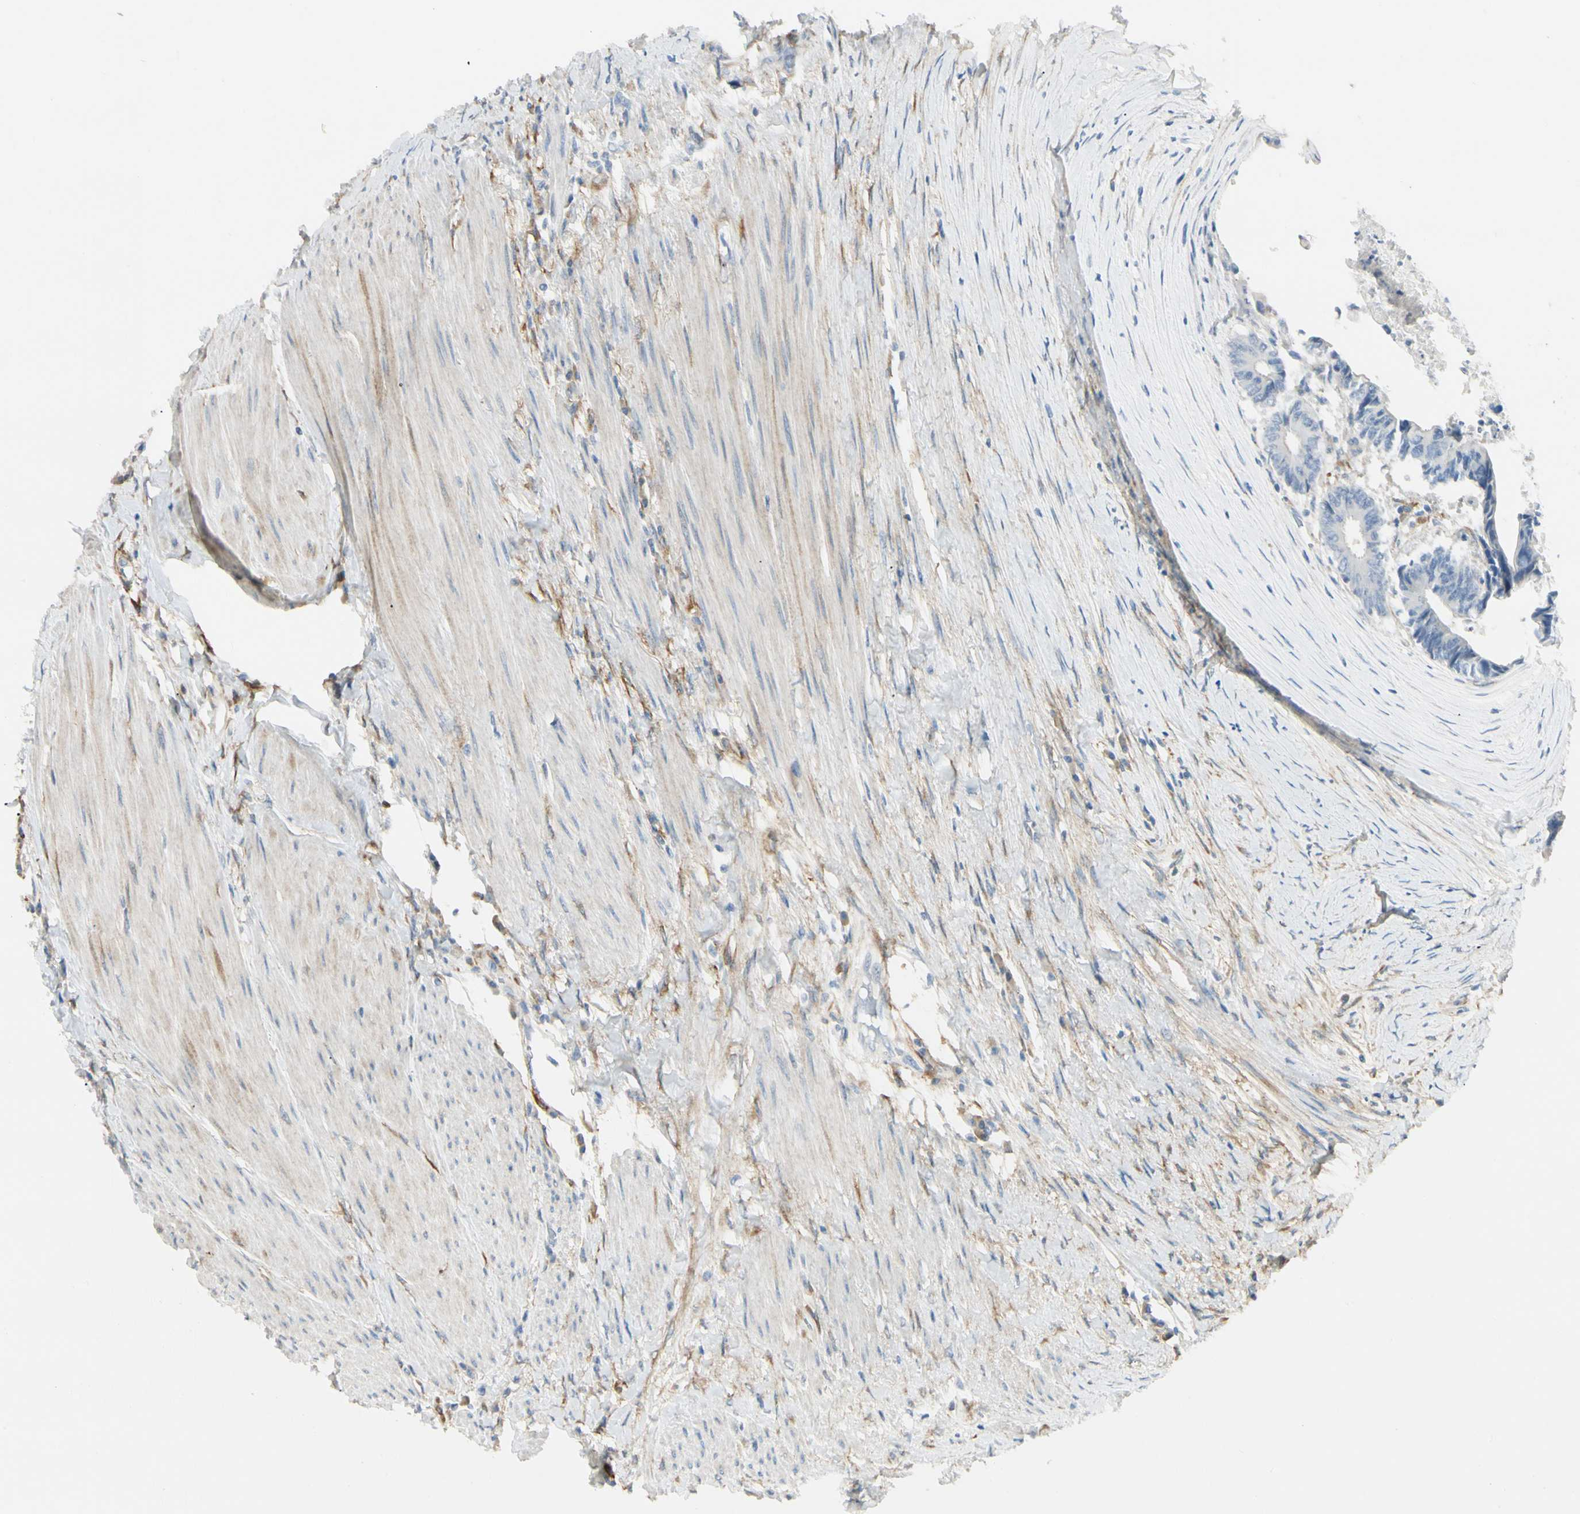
{"staining": {"intensity": "negative", "quantity": "none", "location": "none"}, "tissue": "colorectal cancer", "cell_type": "Tumor cells", "image_type": "cancer", "snomed": [{"axis": "morphology", "description": "Adenocarcinoma, NOS"}, {"axis": "topography", "description": "Rectum"}], "caption": "Tumor cells are negative for brown protein staining in colorectal cancer.", "gene": "AMPH", "patient": {"sex": "male", "age": 63}}